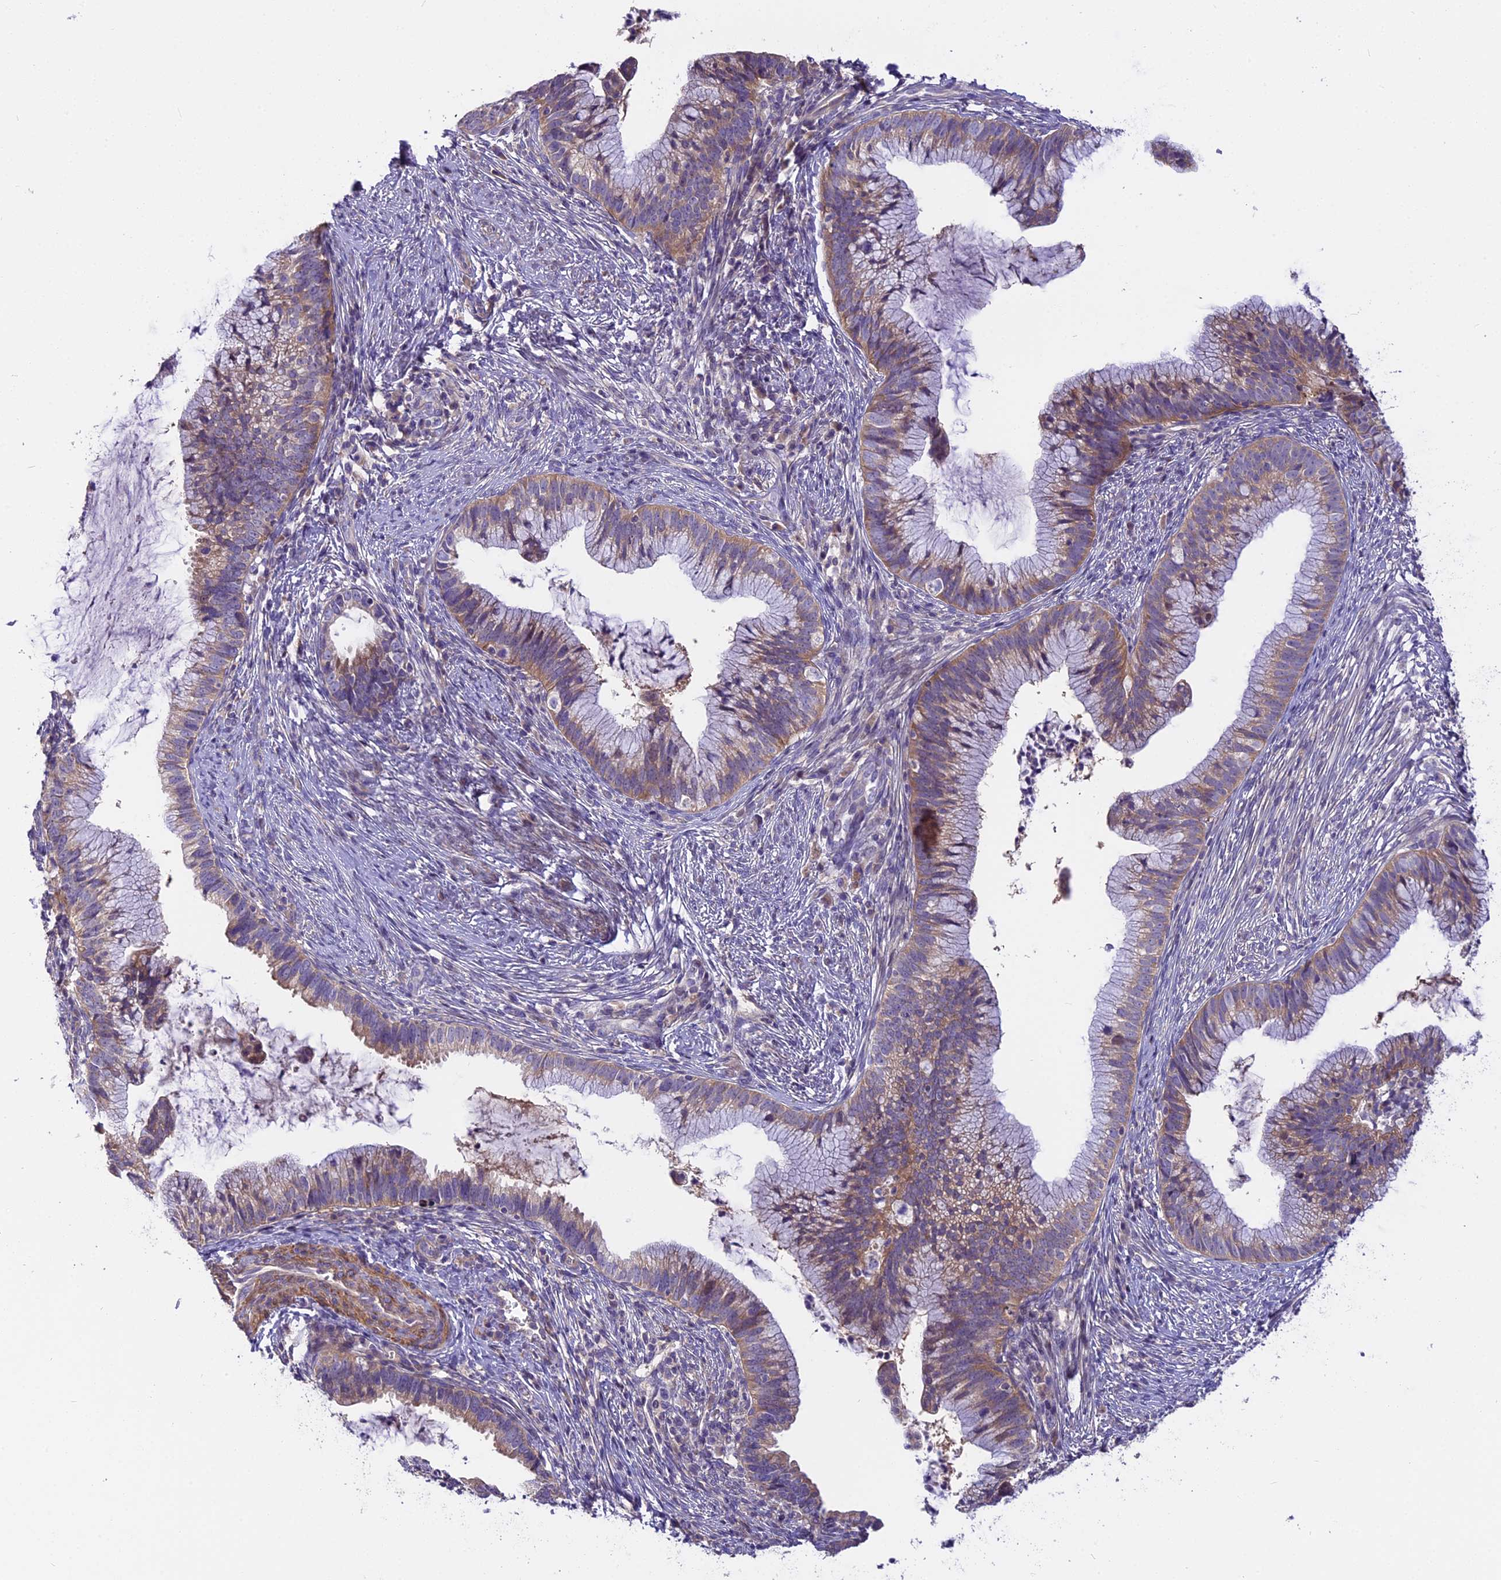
{"staining": {"intensity": "moderate", "quantity": "<25%", "location": "cytoplasmic/membranous"}, "tissue": "cervical cancer", "cell_type": "Tumor cells", "image_type": "cancer", "snomed": [{"axis": "morphology", "description": "Adenocarcinoma, NOS"}, {"axis": "topography", "description": "Cervix"}], "caption": "Cervical cancer stained with immunohistochemistry (IHC) displays moderate cytoplasmic/membranous positivity in about <25% of tumor cells.", "gene": "FAM98C", "patient": {"sex": "female", "age": 36}}